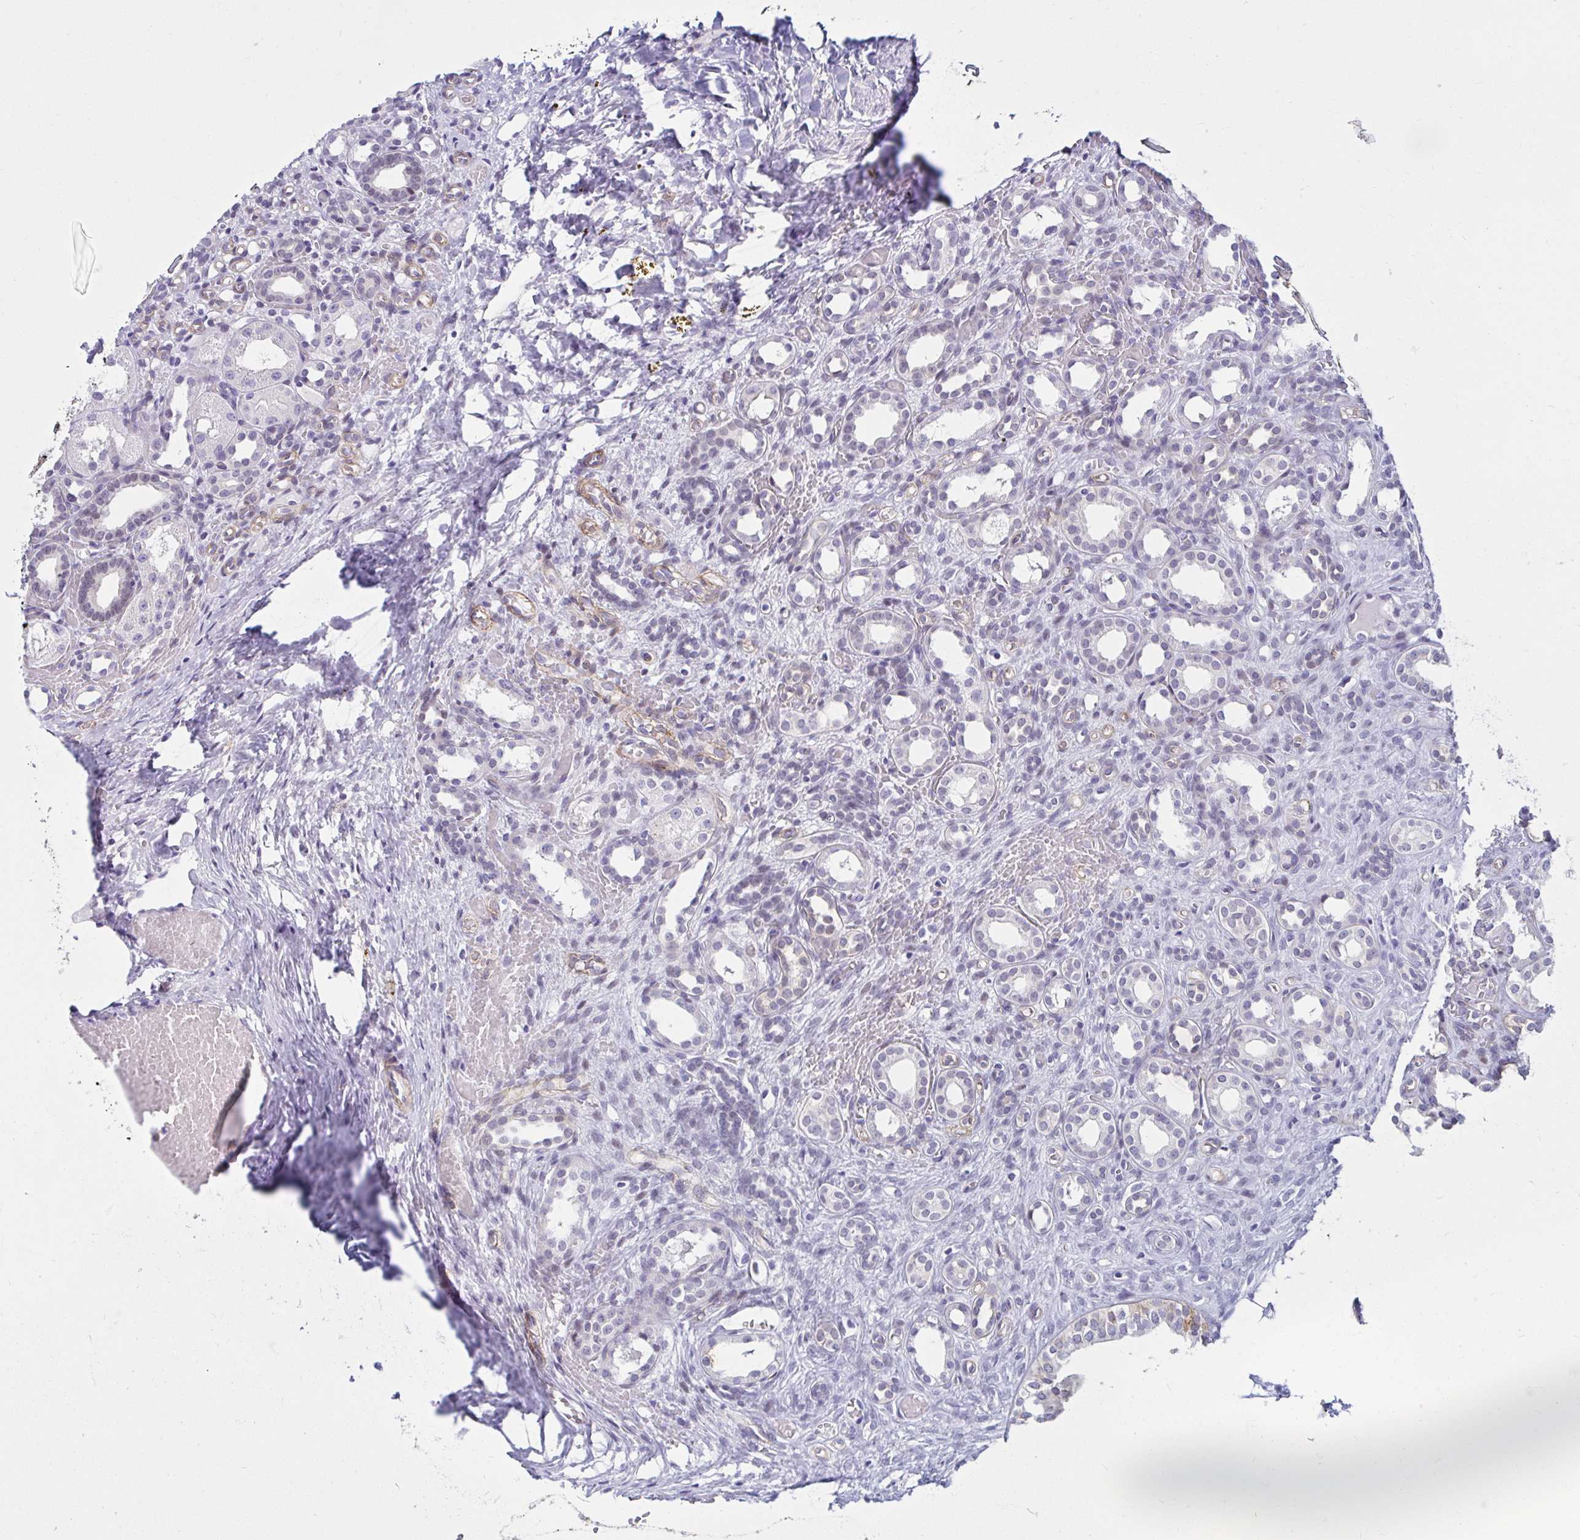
{"staining": {"intensity": "negative", "quantity": "none", "location": "none"}, "tissue": "kidney", "cell_type": "Cells in glomeruli", "image_type": "normal", "snomed": [{"axis": "morphology", "description": "Normal tissue, NOS"}, {"axis": "topography", "description": "Kidney"}], "caption": "The immunohistochemistry image has no significant staining in cells in glomeruli of kidney. (DAB immunohistochemistry visualized using brightfield microscopy, high magnification).", "gene": "ANKRD62", "patient": {"sex": "male", "age": 1}}